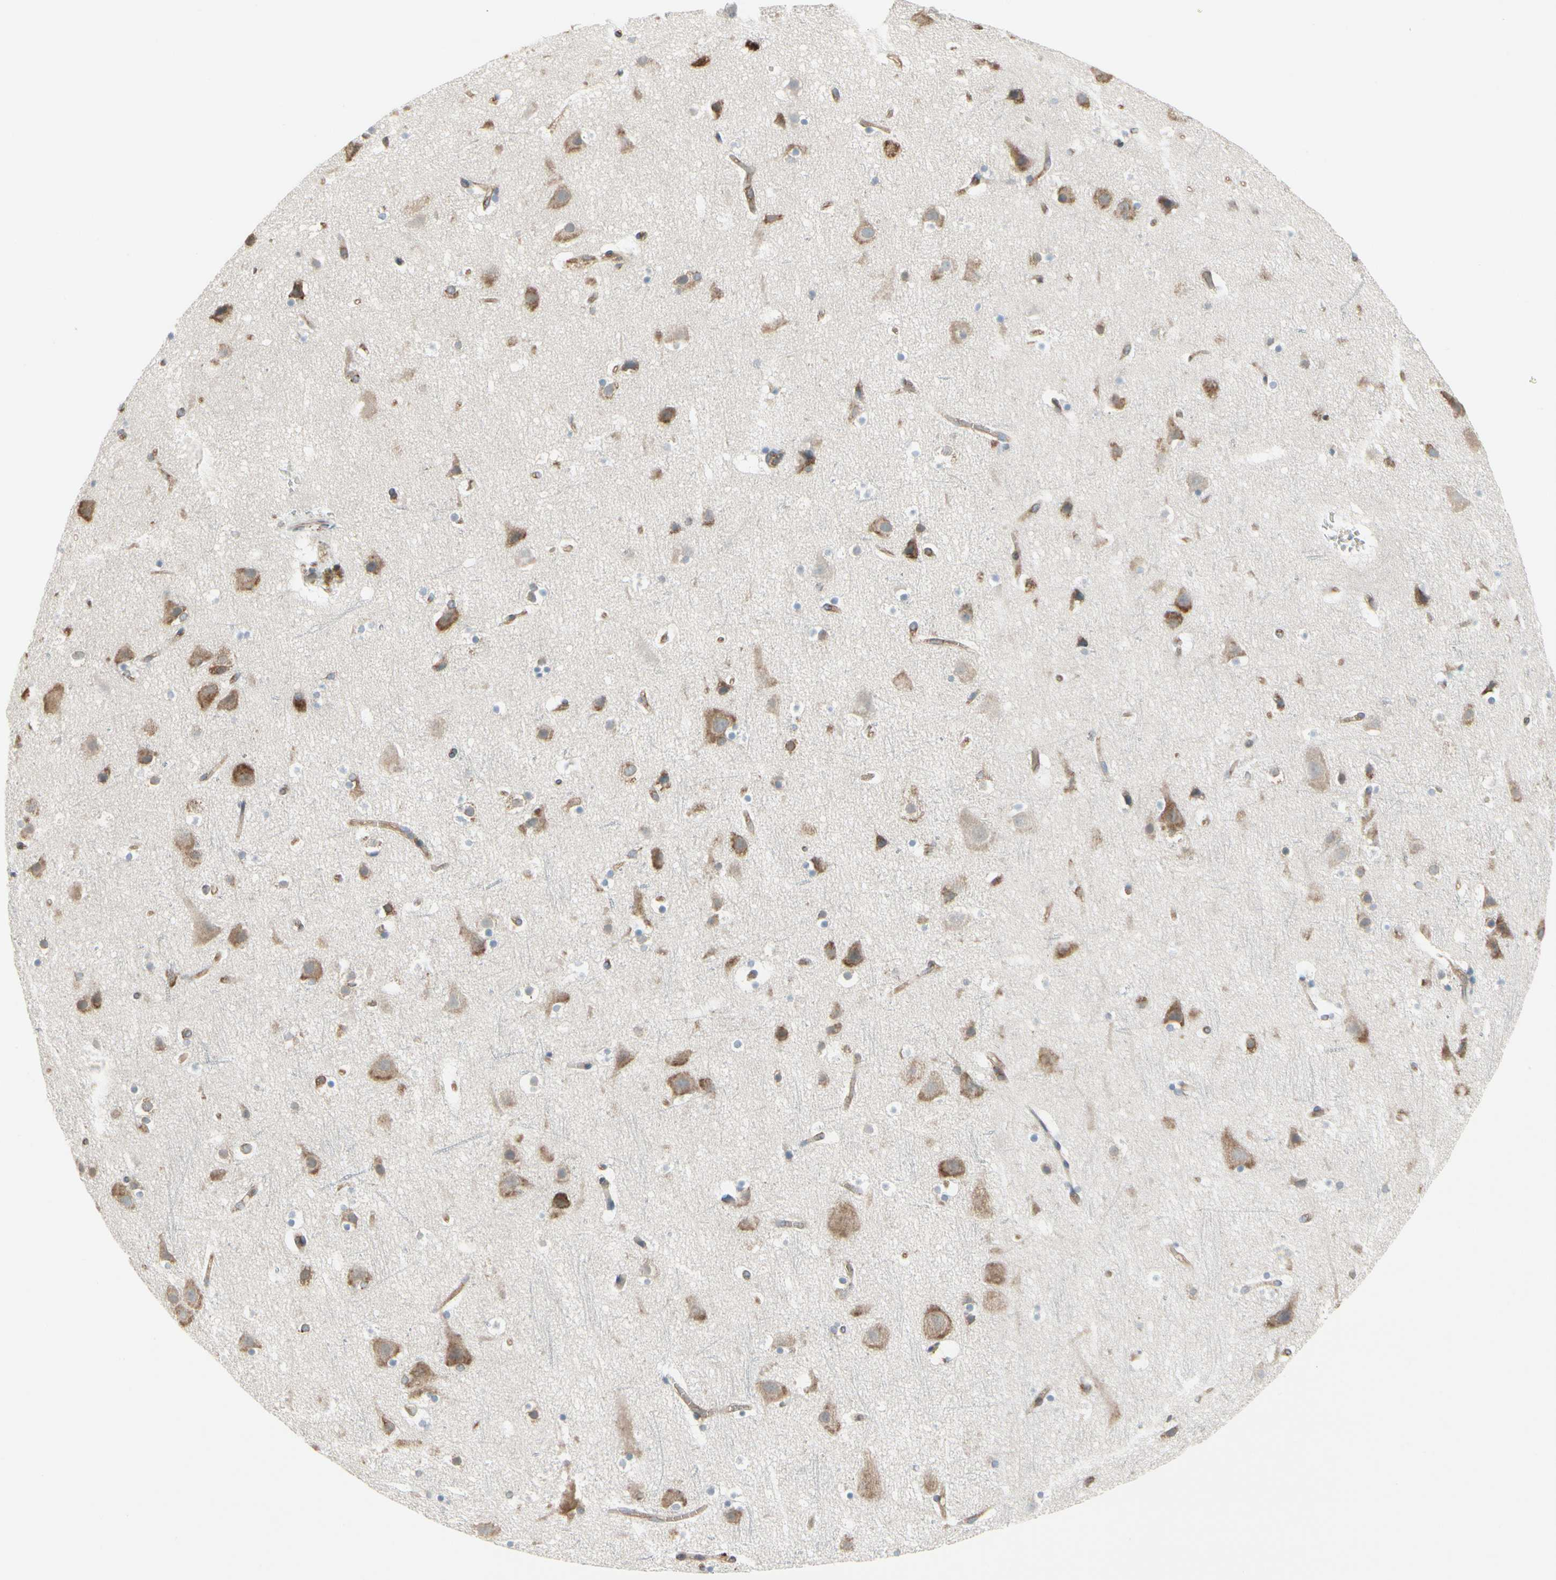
{"staining": {"intensity": "moderate", "quantity": ">75%", "location": "cytoplasmic/membranous"}, "tissue": "cerebral cortex", "cell_type": "Endothelial cells", "image_type": "normal", "snomed": [{"axis": "morphology", "description": "Normal tissue, NOS"}, {"axis": "topography", "description": "Cerebral cortex"}], "caption": "Immunohistochemical staining of unremarkable human cerebral cortex reveals medium levels of moderate cytoplasmic/membranous positivity in approximately >75% of endothelial cells.", "gene": "FNDC3A", "patient": {"sex": "male", "age": 45}}